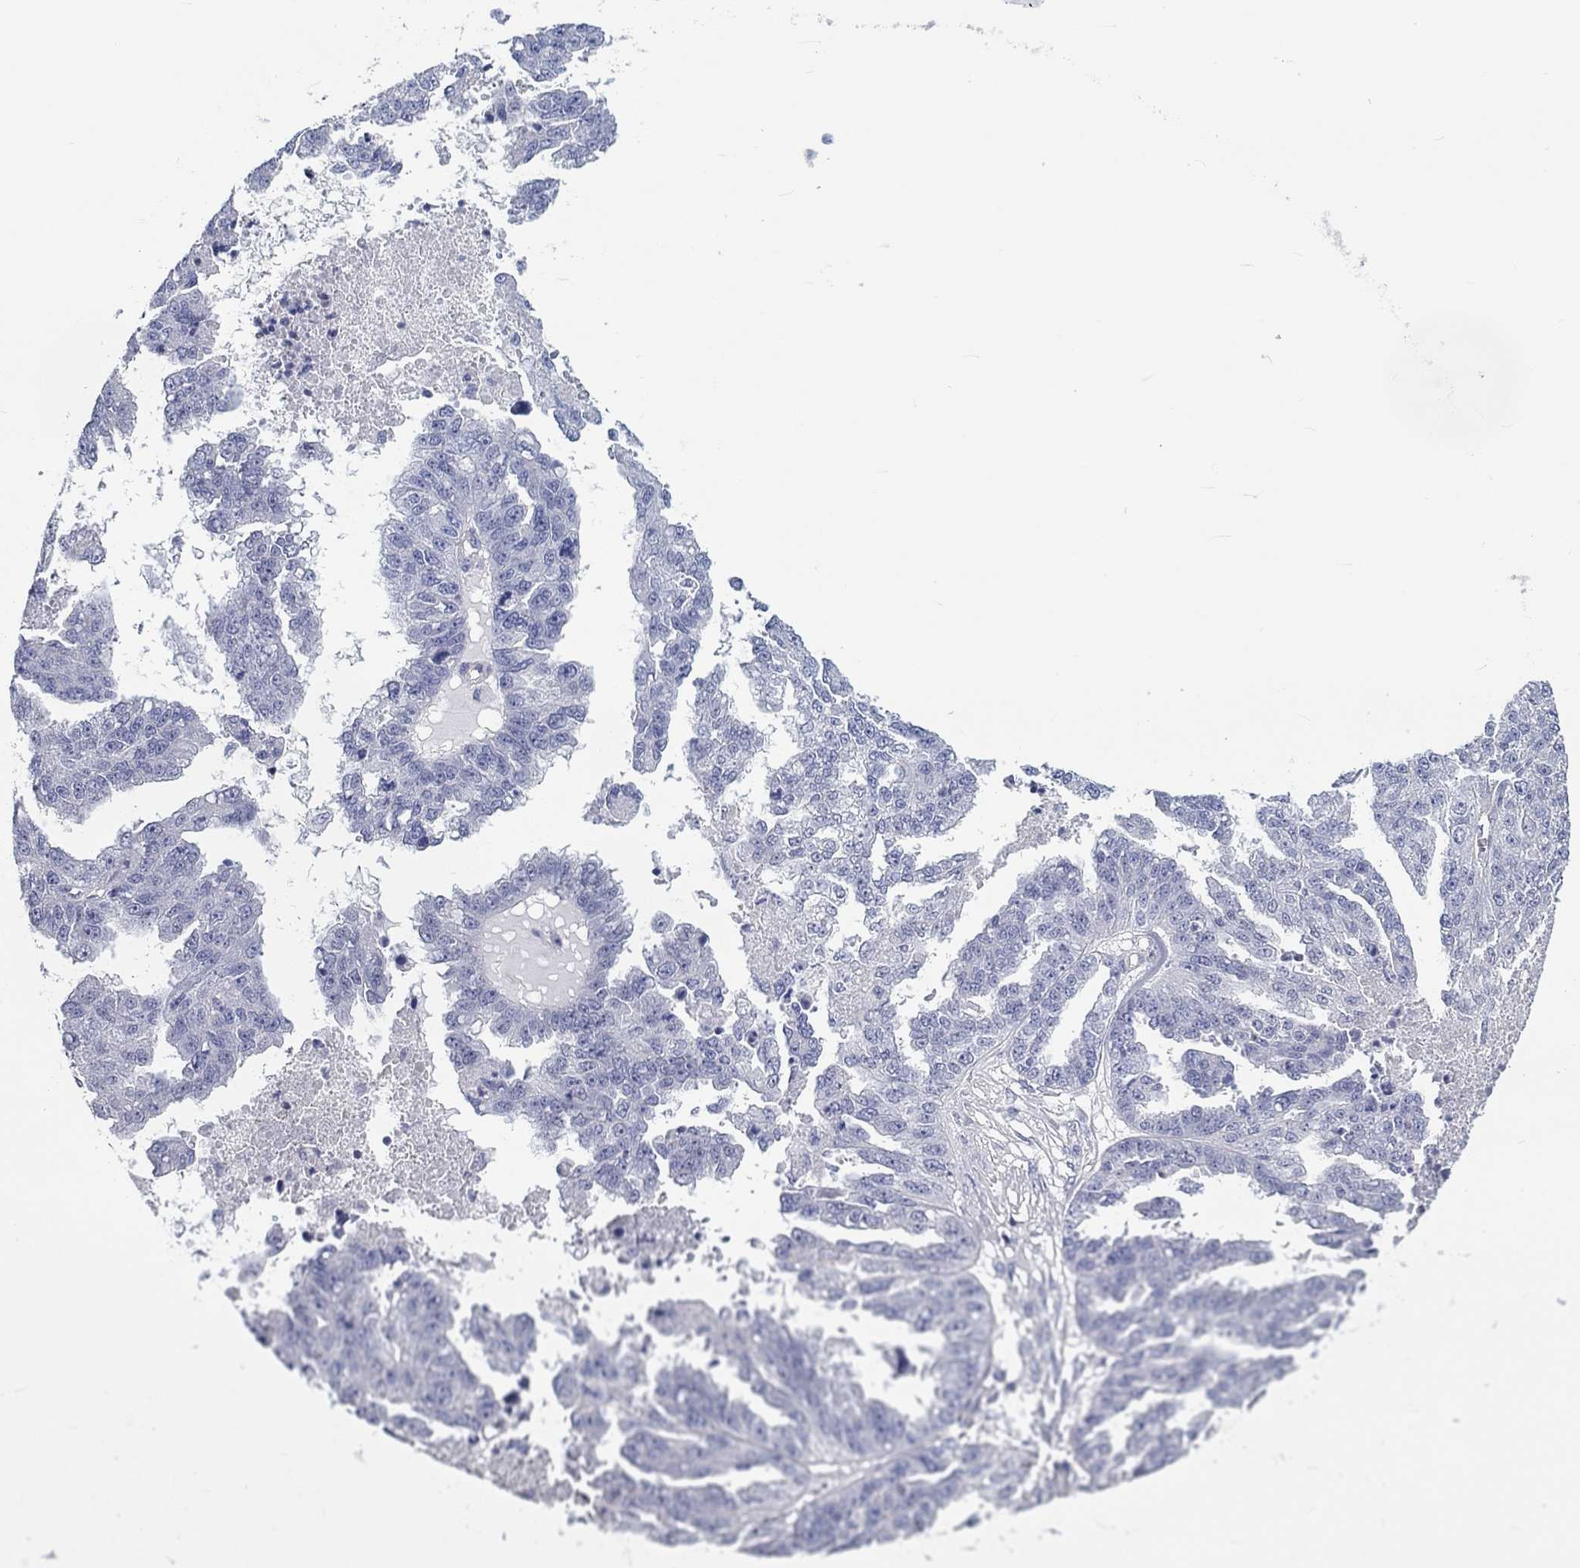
{"staining": {"intensity": "negative", "quantity": "none", "location": "none"}, "tissue": "ovarian cancer", "cell_type": "Tumor cells", "image_type": "cancer", "snomed": [{"axis": "morphology", "description": "Cystadenocarcinoma, serous, NOS"}, {"axis": "topography", "description": "Ovary"}], "caption": "The histopathology image displays no staining of tumor cells in ovarian cancer.", "gene": "CRYGD", "patient": {"sex": "female", "age": 58}}